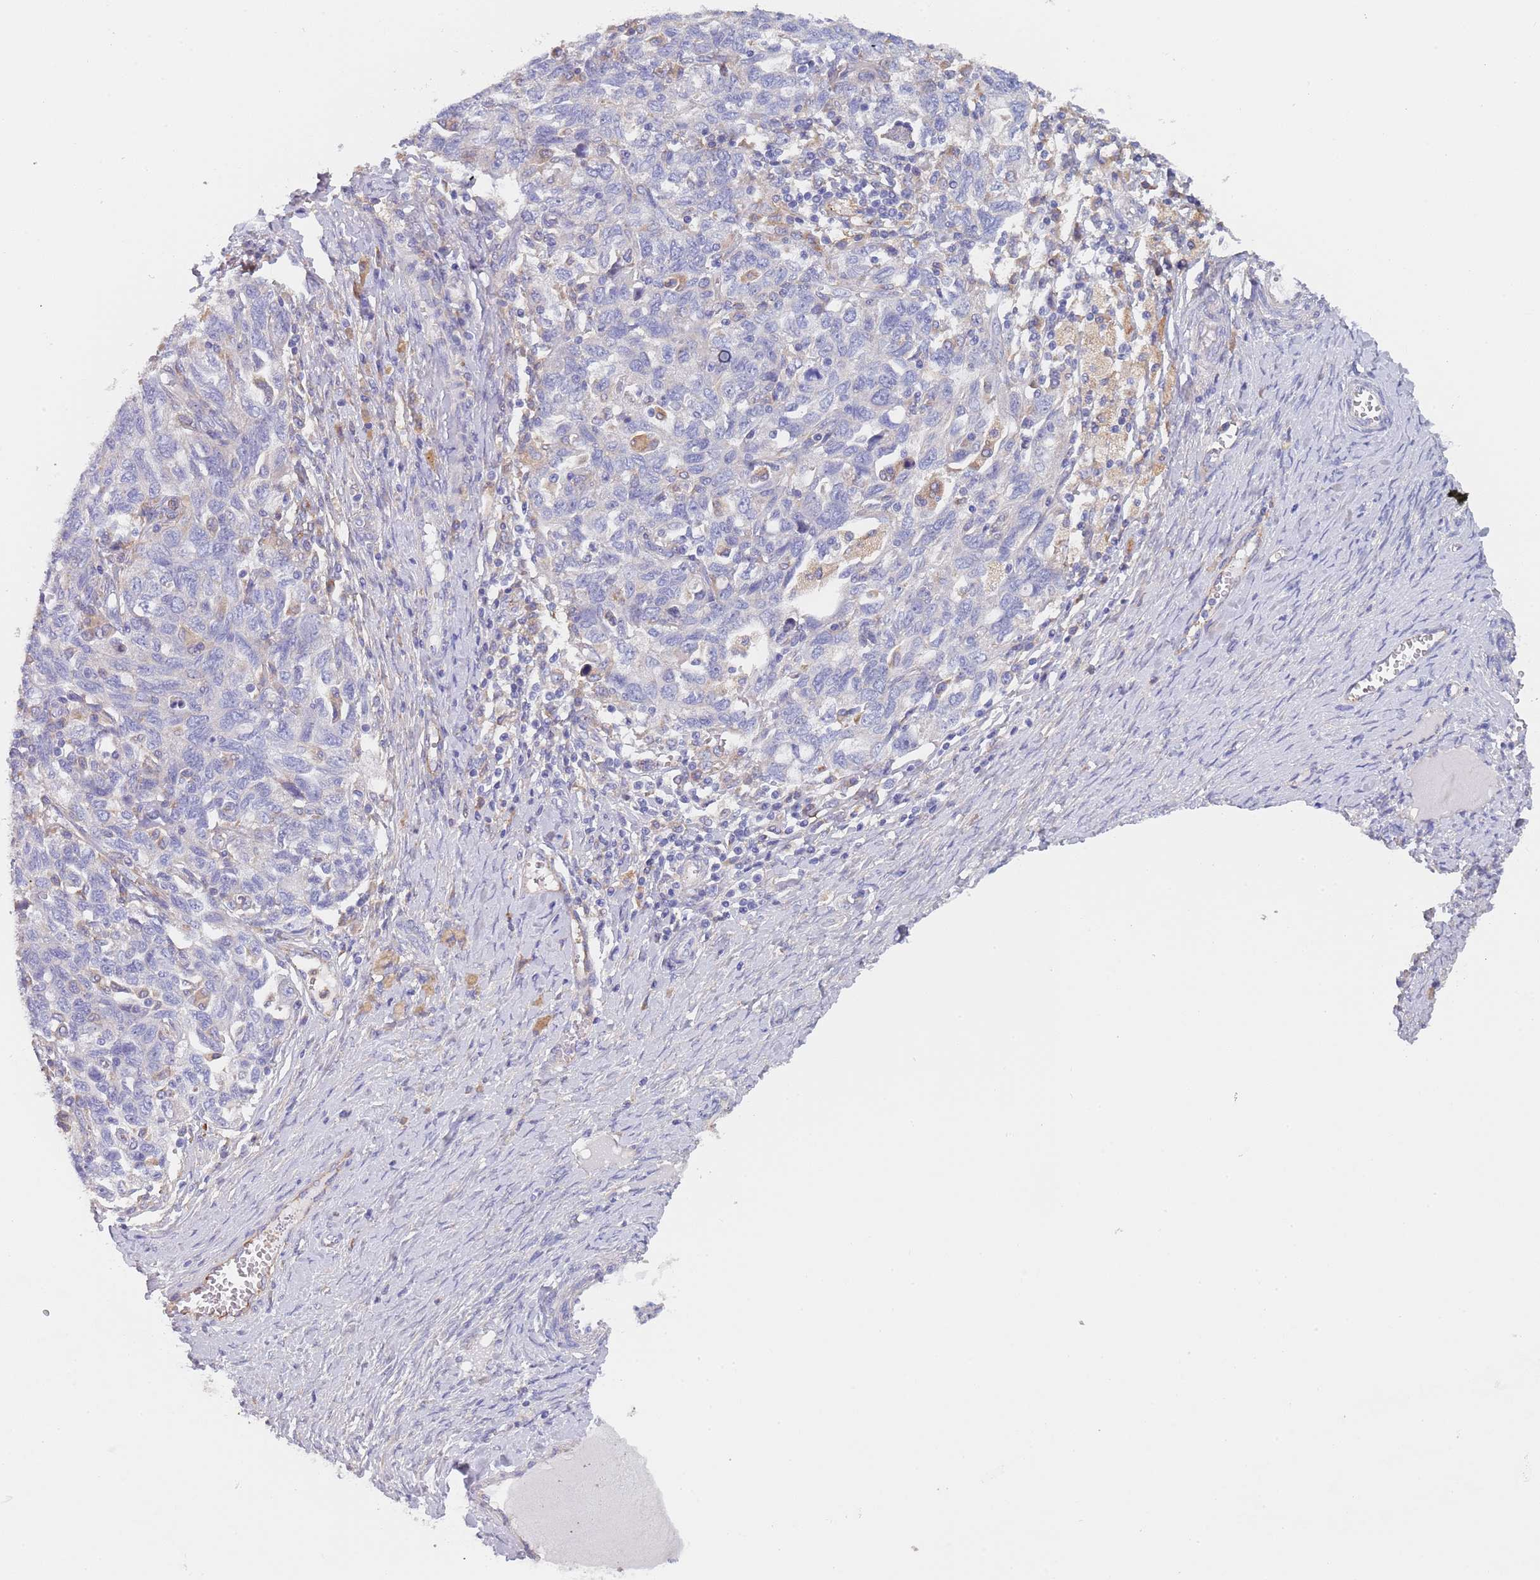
{"staining": {"intensity": "negative", "quantity": "none", "location": "none"}, "tissue": "ovarian cancer", "cell_type": "Tumor cells", "image_type": "cancer", "snomed": [{"axis": "morphology", "description": "Carcinoma, NOS"}, {"axis": "morphology", "description": "Cystadenocarcinoma, serous, NOS"}, {"axis": "topography", "description": "Ovary"}], "caption": "Tumor cells show no significant protein positivity in ovarian cancer (serous cystadenocarcinoma).", "gene": "DCUN1D3", "patient": {"sex": "female", "age": 69}}